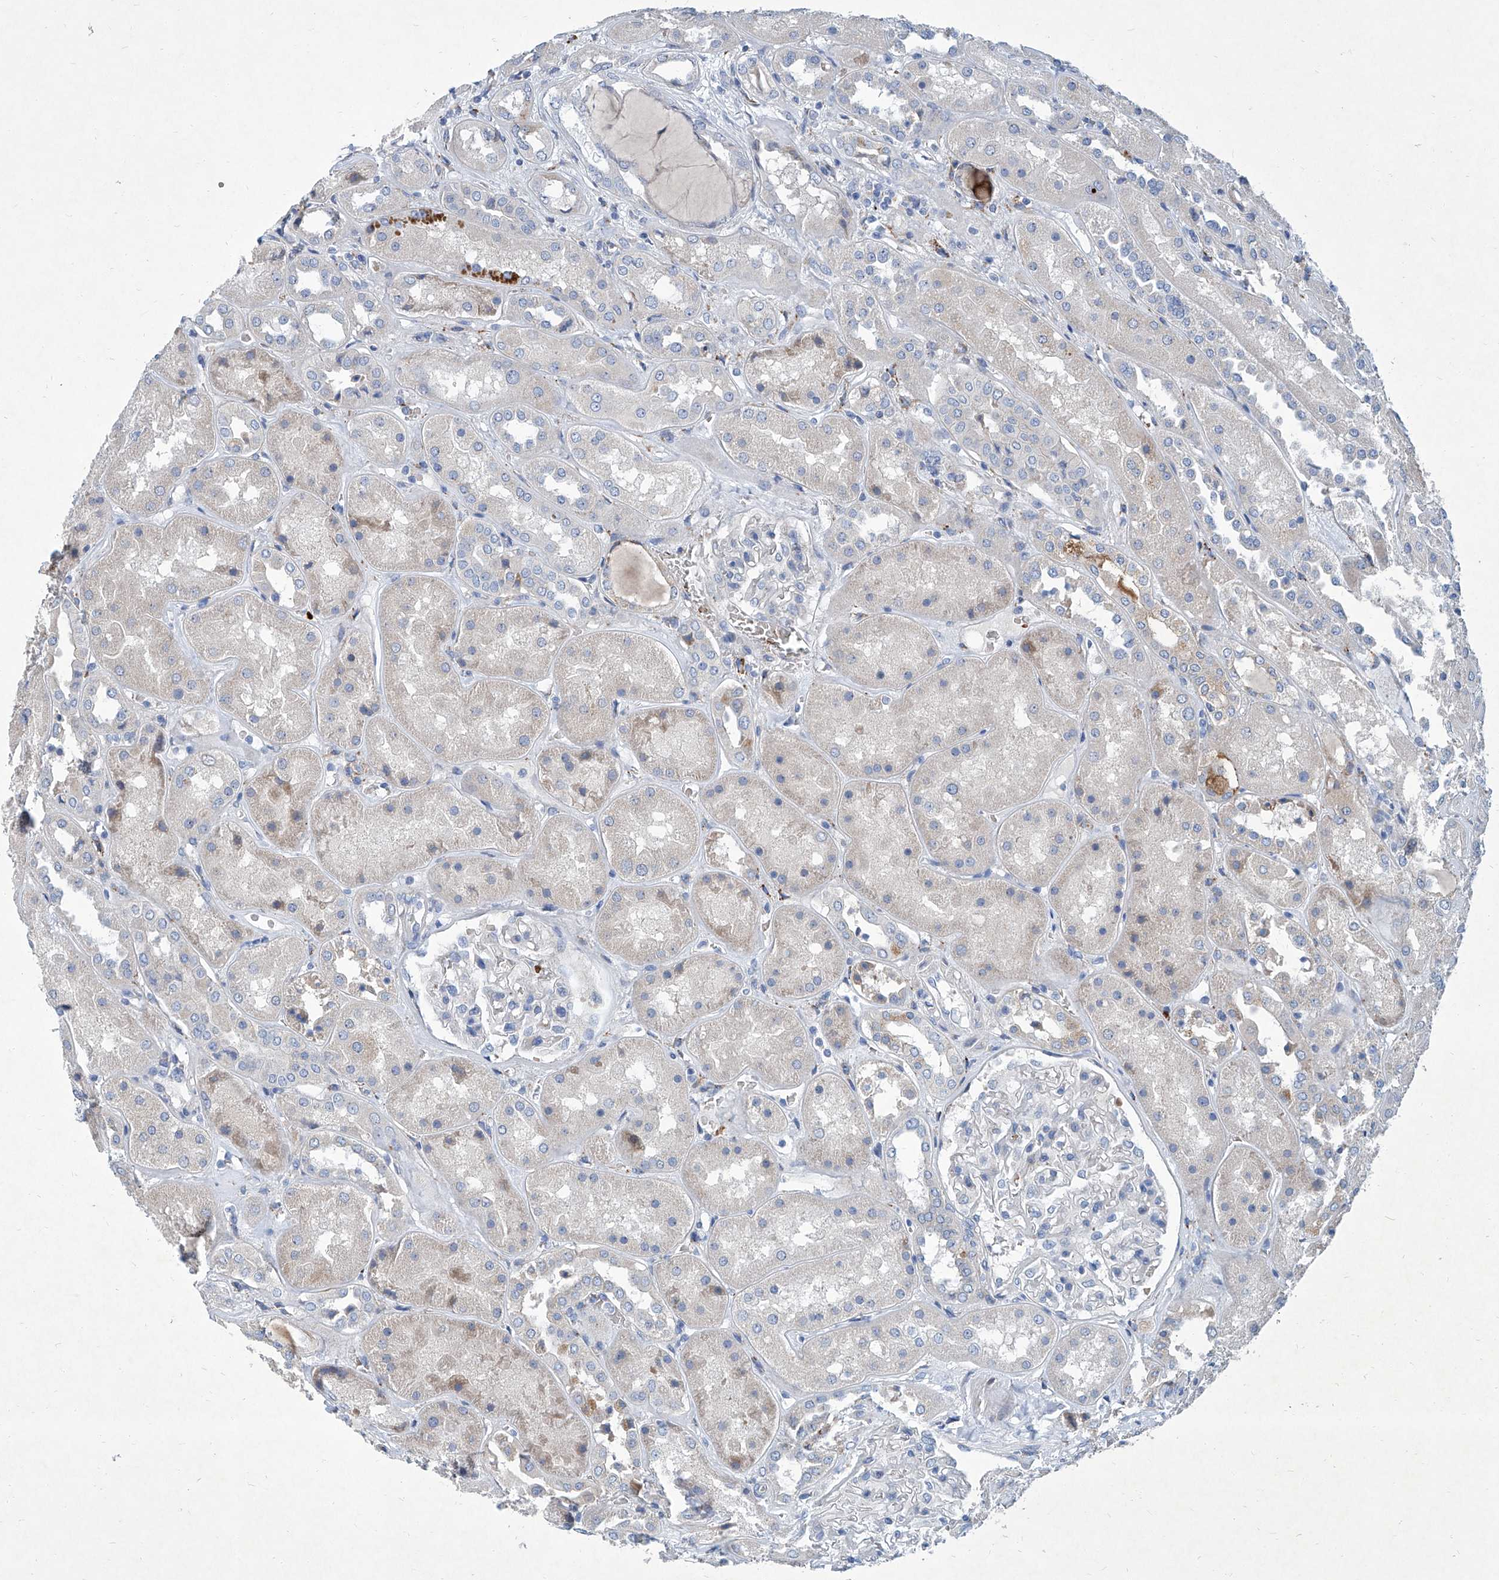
{"staining": {"intensity": "negative", "quantity": "none", "location": "none"}, "tissue": "kidney", "cell_type": "Cells in glomeruli", "image_type": "normal", "snomed": [{"axis": "morphology", "description": "Normal tissue, NOS"}, {"axis": "topography", "description": "Kidney"}], "caption": "Protein analysis of unremarkable kidney displays no significant staining in cells in glomeruli. (DAB (3,3'-diaminobenzidine) IHC, high magnification).", "gene": "FPR2", "patient": {"sex": "male", "age": 70}}